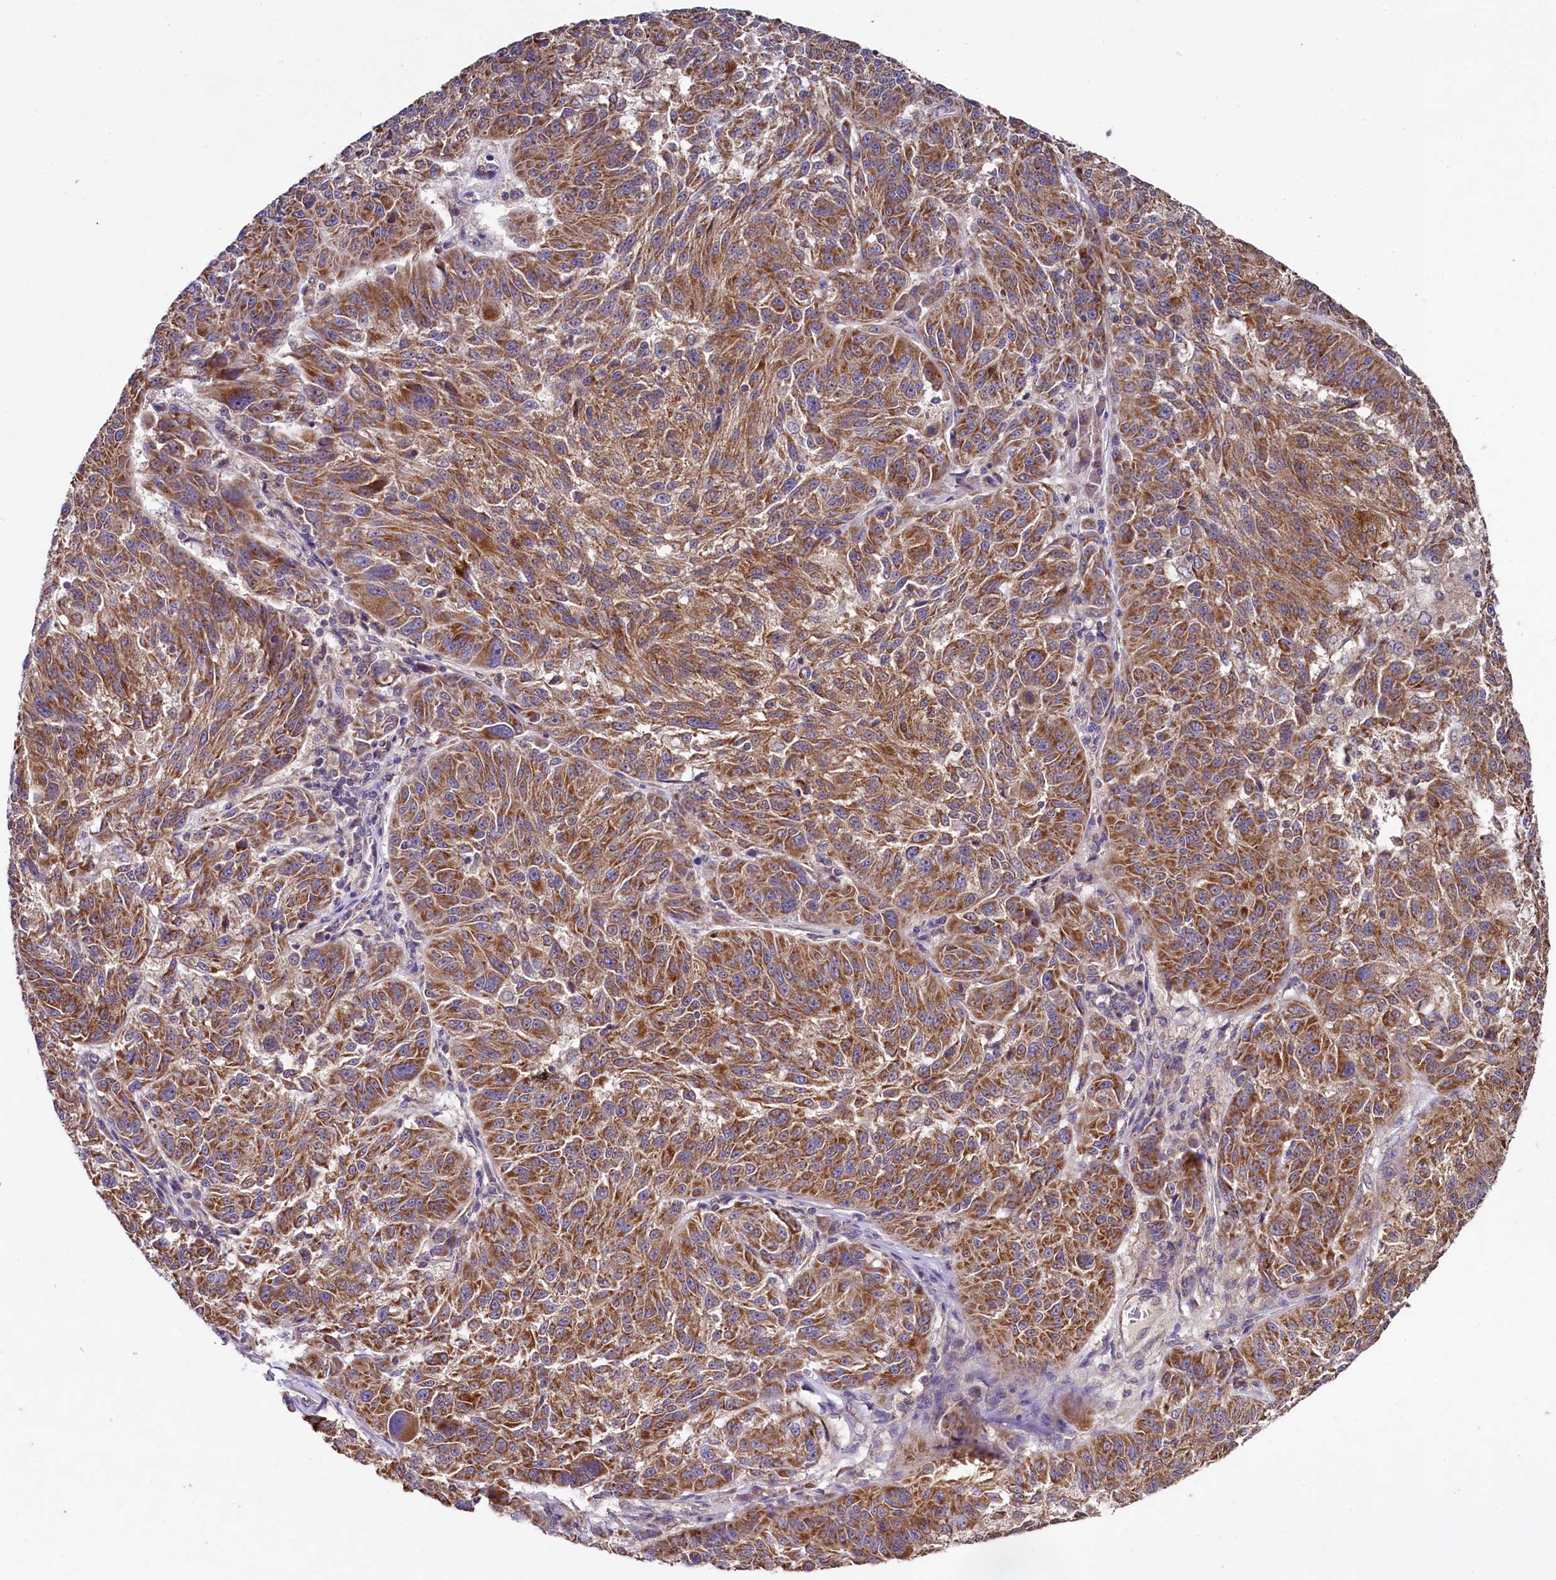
{"staining": {"intensity": "moderate", "quantity": ">75%", "location": "cytoplasmic/membranous"}, "tissue": "melanoma", "cell_type": "Tumor cells", "image_type": "cancer", "snomed": [{"axis": "morphology", "description": "Malignant melanoma, NOS"}, {"axis": "topography", "description": "Skin"}], "caption": "Moderate cytoplasmic/membranous protein staining is appreciated in about >75% of tumor cells in malignant melanoma. (DAB (3,3'-diaminobenzidine) IHC with brightfield microscopy, high magnification).", "gene": "MRPL57", "patient": {"sex": "male", "age": 53}}